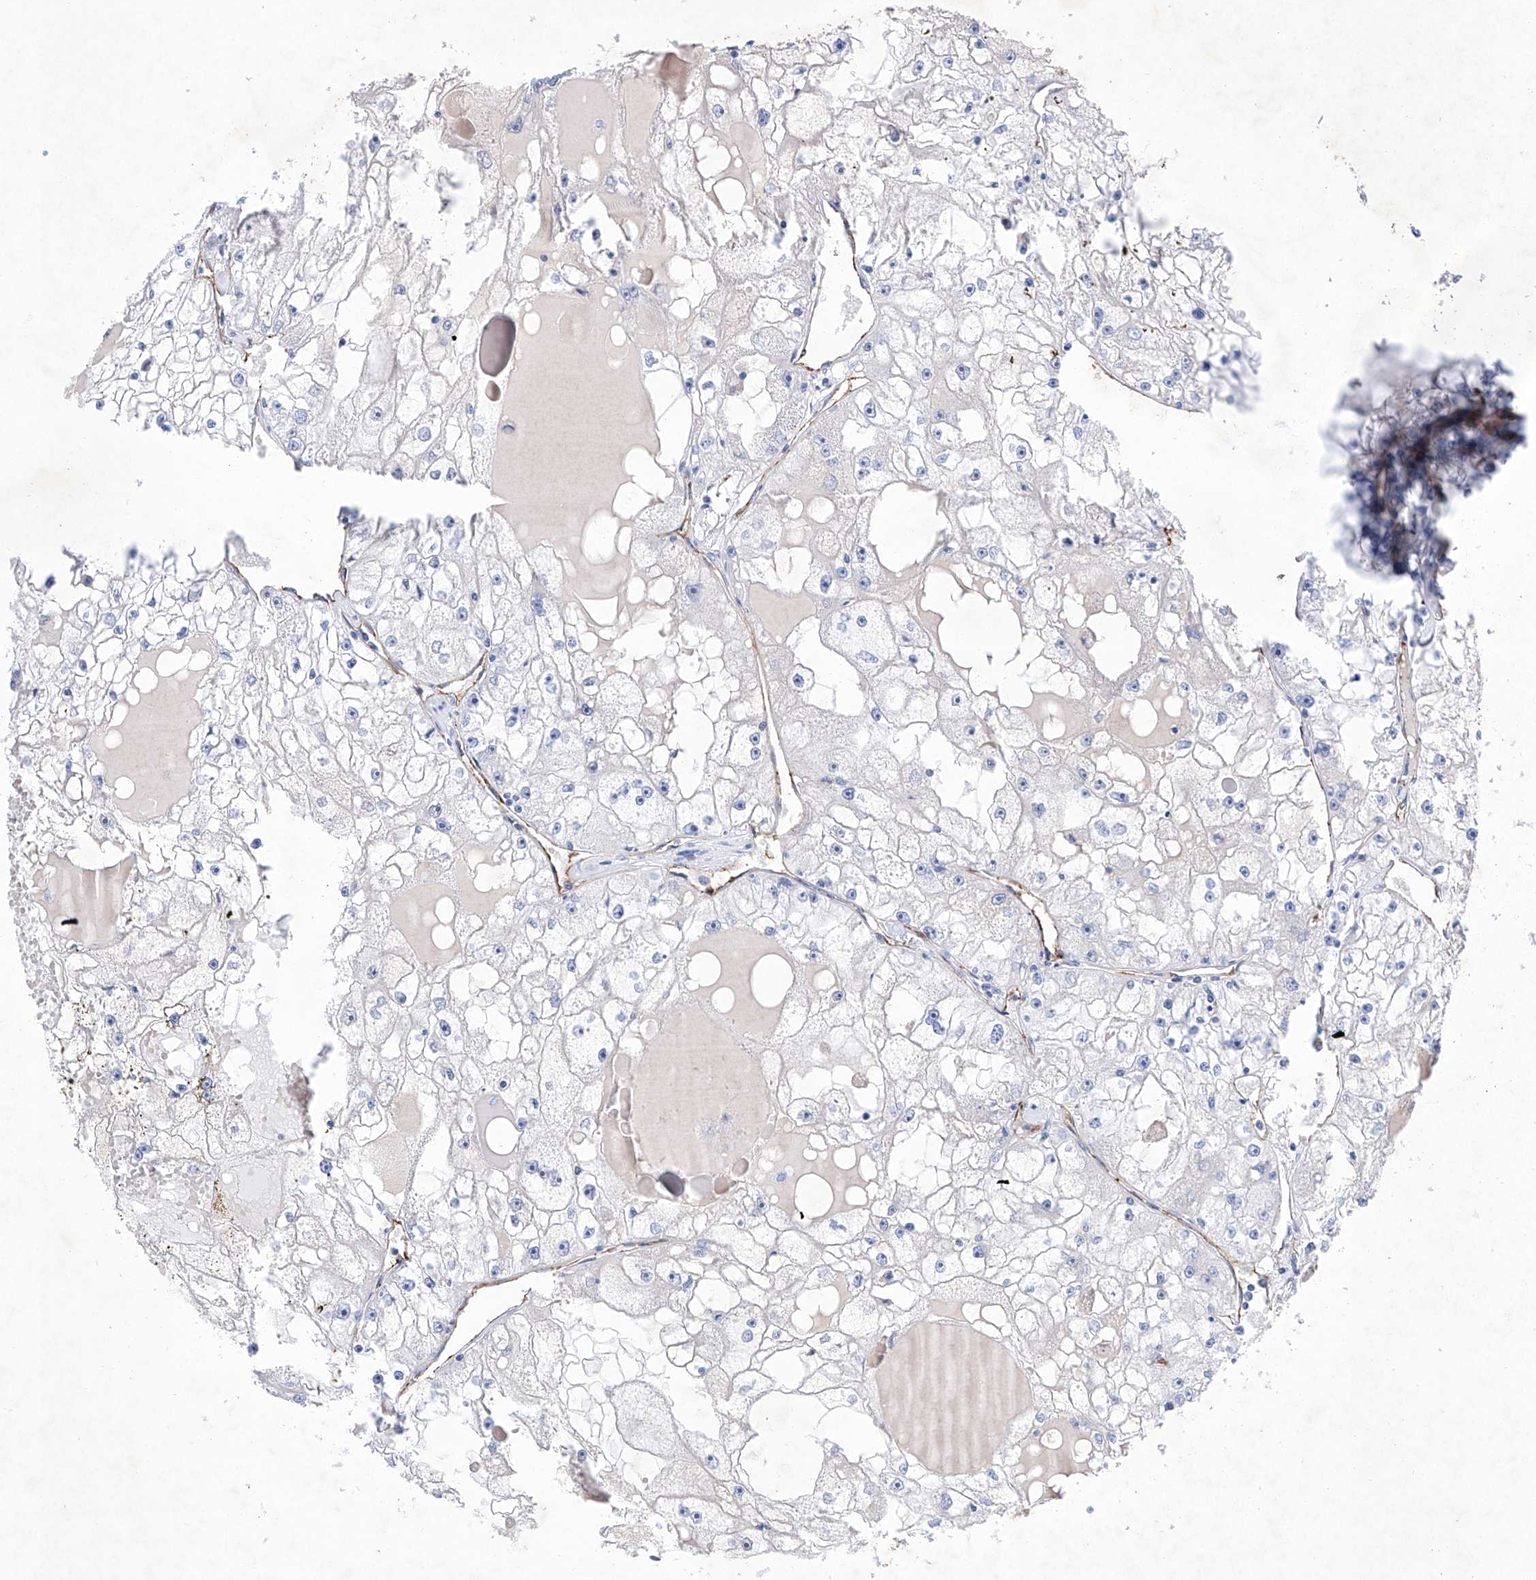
{"staining": {"intensity": "negative", "quantity": "none", "location": "none"}, "tissue": "renal cancer", "cell_type": "Tumor cells", "image_type": "cancer", "snomed": [{"axis": "morphology", "description": "Adenocarcinoma, NOS"}, {"axis": "topography", "description": "Kidney"}], "caption": "Adenocarcinoma (renal) stained for a protein using IHC shows no staining tumor cells.", "gene": "ETV7", "patient": {"sex": "male", "age": 56}}